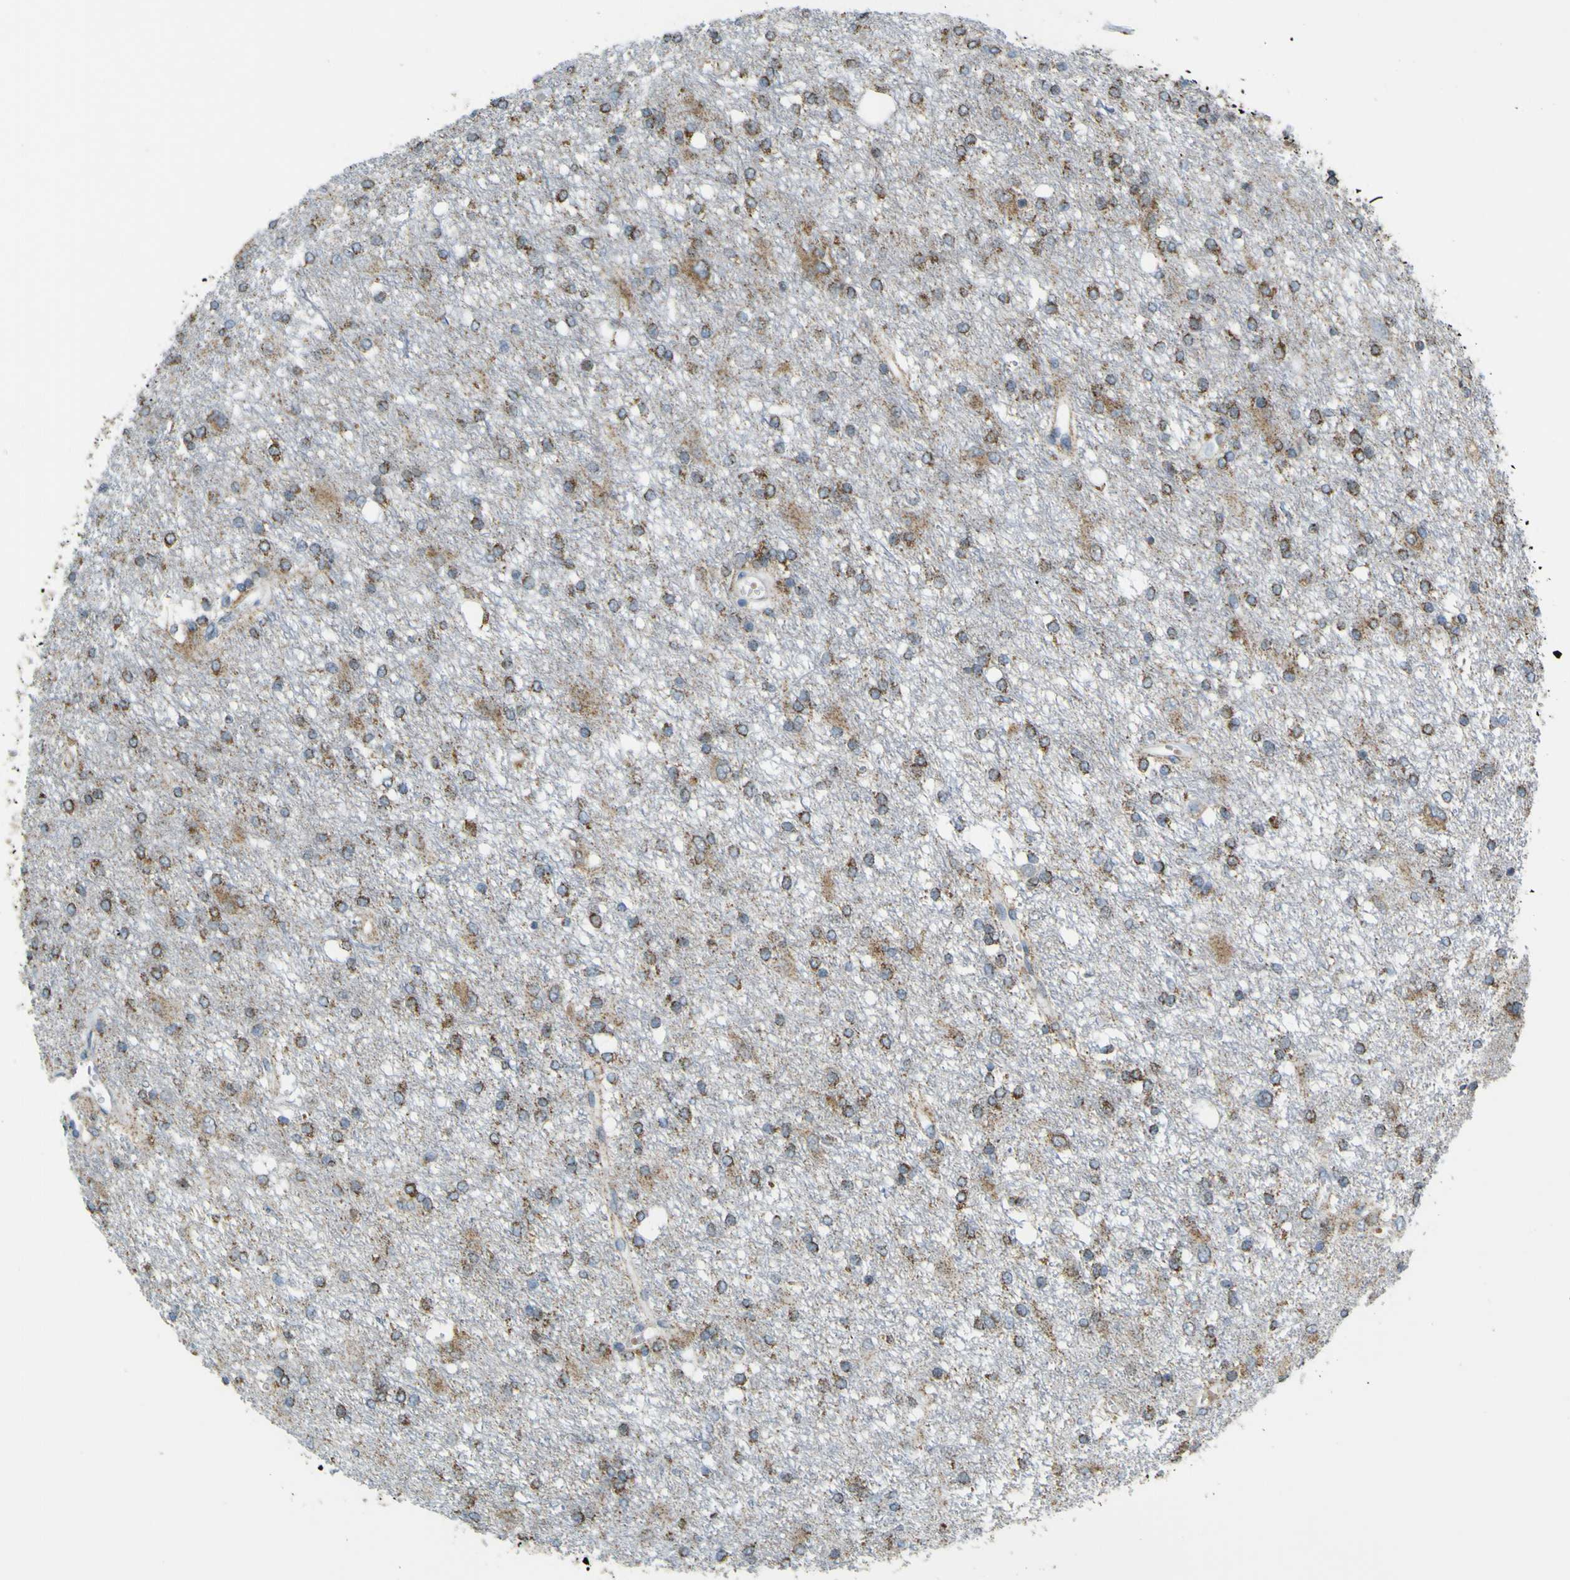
{"staining": {"intensity": "moderate", "quantity": ">75%", "location": "cytoplasmic/membranous"}, "tissue": "glioma", "cell_type": "Tumor cells", "image_type": "cancer", "snomed": [{"axis": "morphology", "description": "Glioma, malignant, High grade"}, {"axis": "topography", "description": "Brain"}], "caption": "A brown stain highlights moderate cytoplasmic/membranous positivity of a protein in high-grade glioma (malignant) tumor cells.", "gene": "ACBD5", "patient": {"sex": "female", "age": 59}}